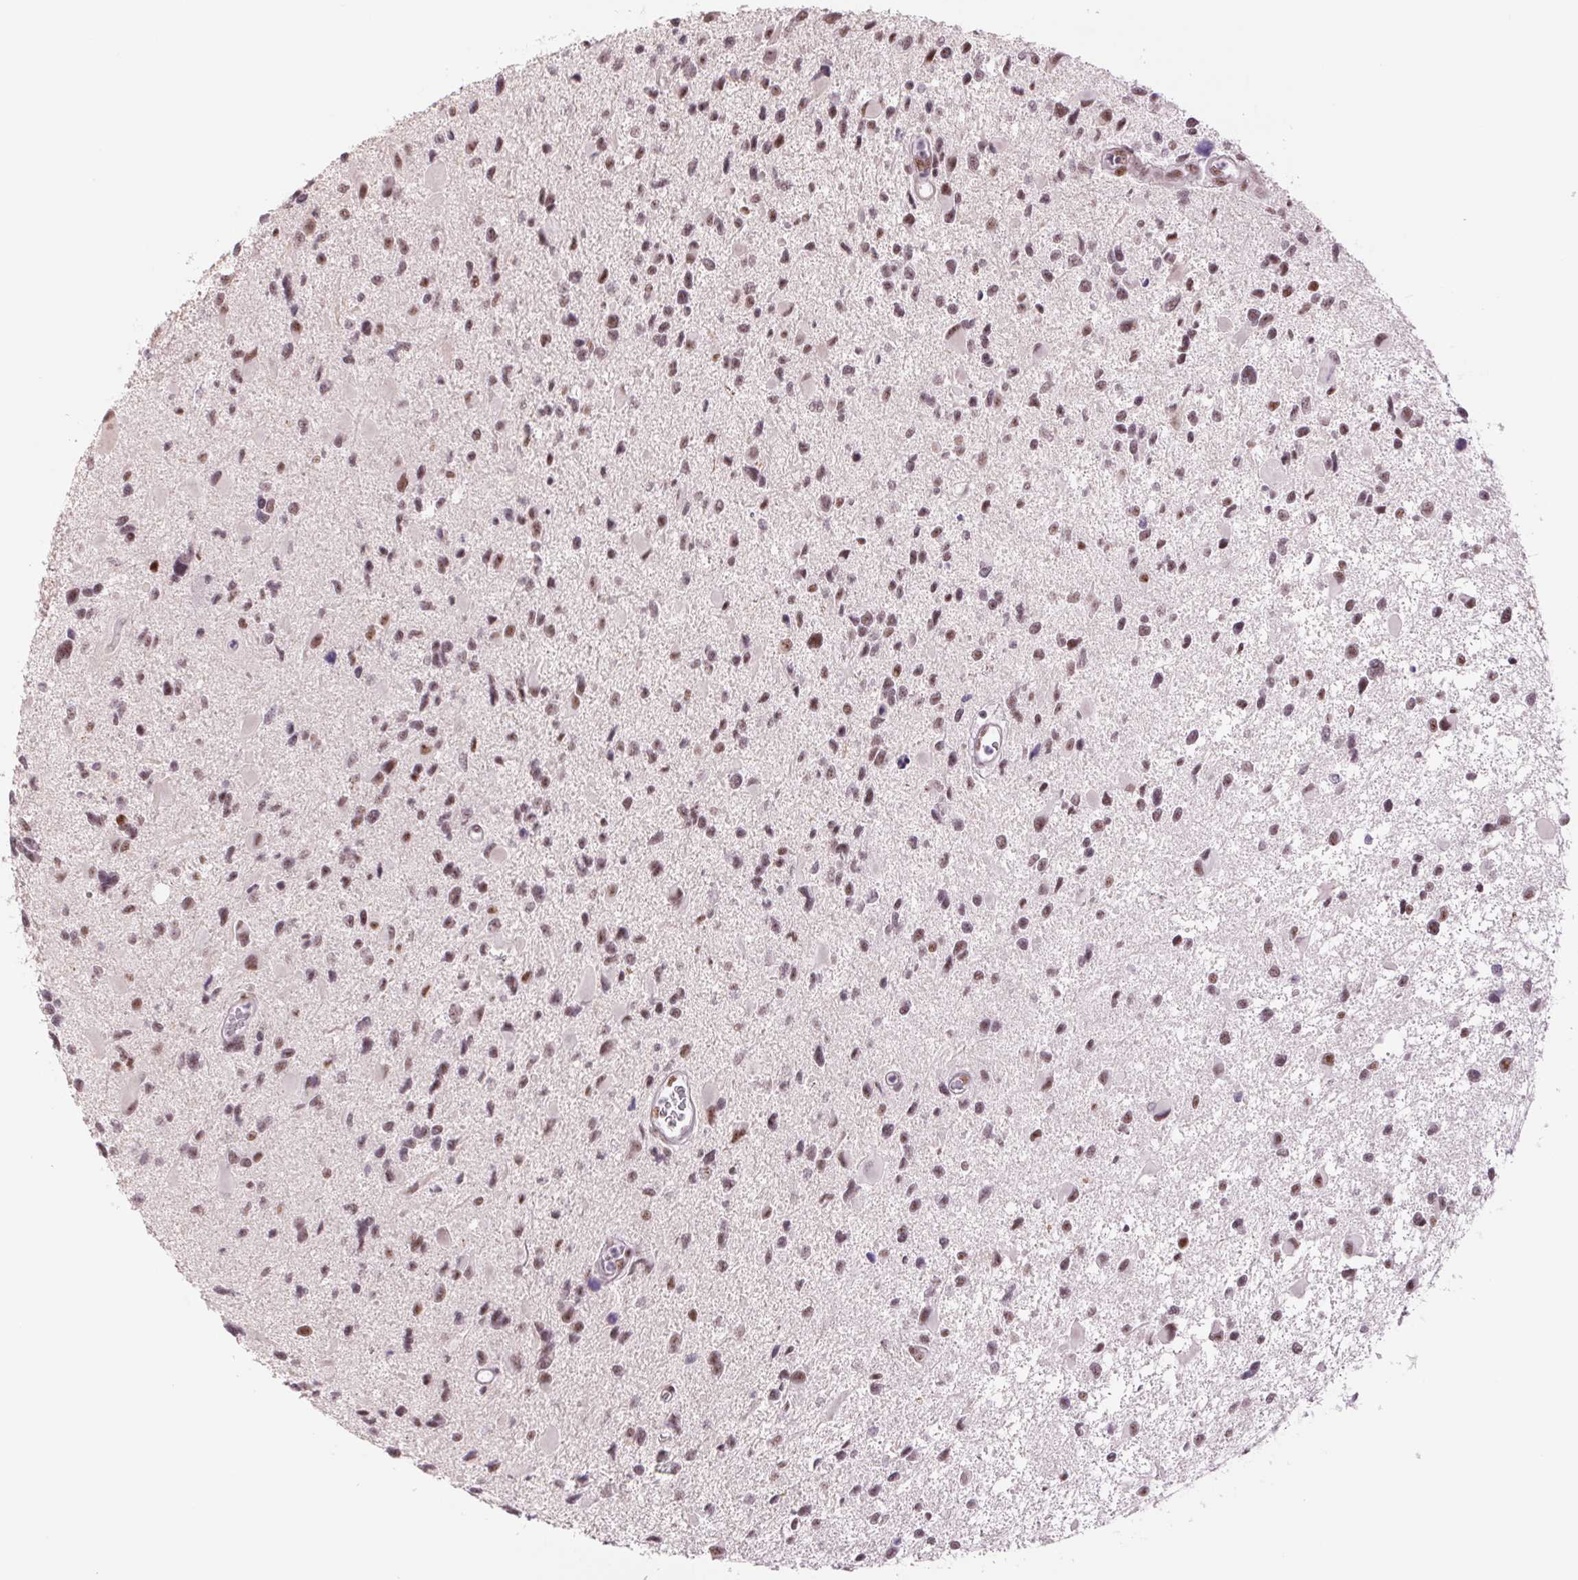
{"staining": {"intensity": "weak", "quantity": "25%-75%", "location": "nuclear"}, "tissue": "glioma", "cell_type": "Tumor cells", "image_type": "cancer", "snomed": [{"axis": "morphology", "description": "Glioma, malignant, Low grade"}, {"axis": "topography", "description": "Brain"}], "caption": "Low-grade glioma (malignant) stained with DAB IHC exhibits low levels of weak nuclear positivity in approximately 25%-75% of tumor cells.", "gene": "ZC3H14", "patient": {"sex": "female", "age": 32}}